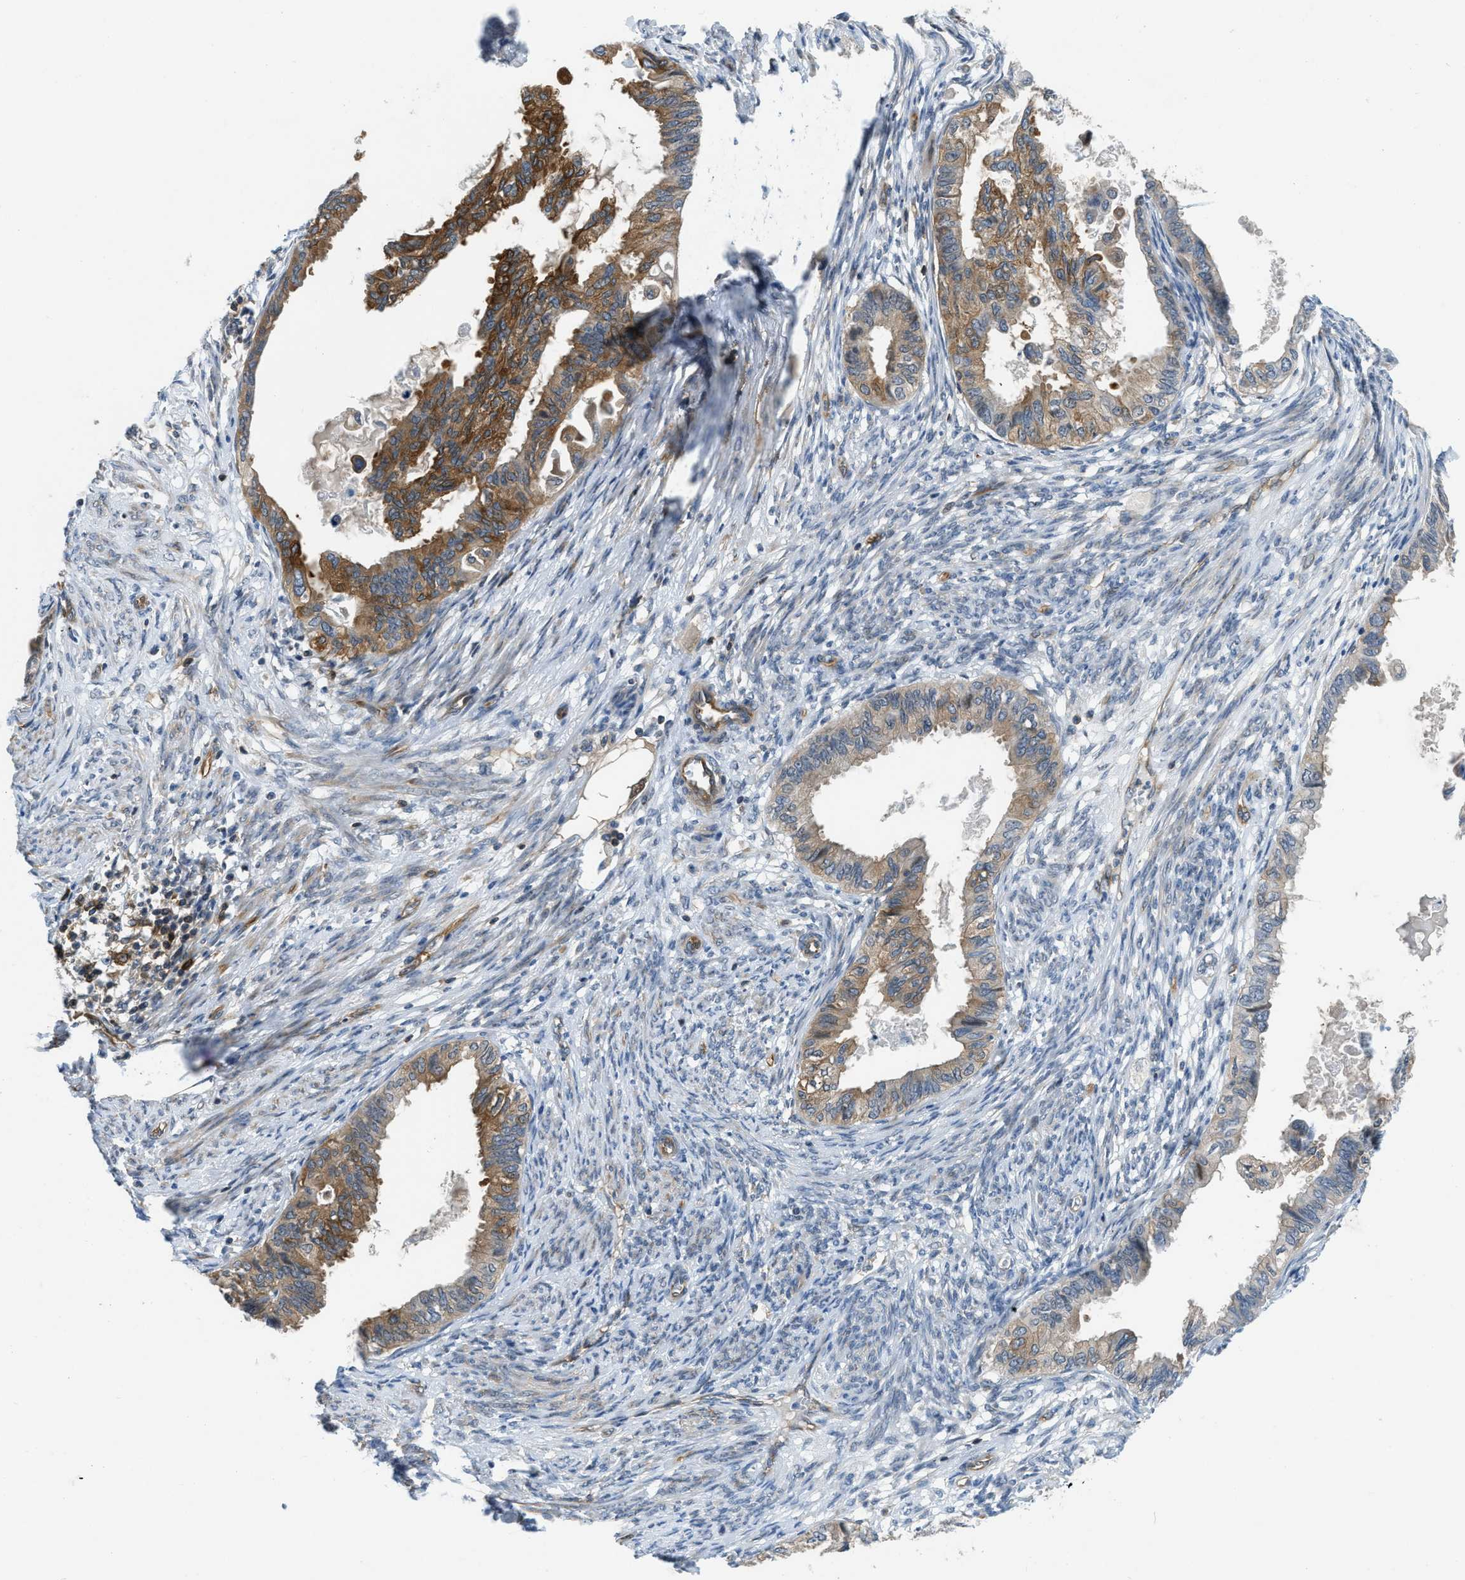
{"staining": {"intensity": "moderate", "quantity": "25%-75%", "location": "cytoplasmic/membranous"}, "tissue": "cervical cancer", "cell_type": "Tumor cells", "image_type": "cancer", "snomed": [{"axis": "morphology", "description": "Normal tissue, NOS"}, {"axis": "morphology", "description": "Adenocarcinoma, NOS"}, {"axis": "topography", "description": "Cervix"}, {"axis": "topography", "description": "Endometrium"}], "caption": "The immunohistochemical stain shows moderate cytoplasmic/membranous staining in tumor cells of cervical cancer (adenocarcinoma) tissue. (IHC, brightfield microscopy, high magnification).", "gene": "PFKP", "patient": {"sex": "female", "age": 86}}